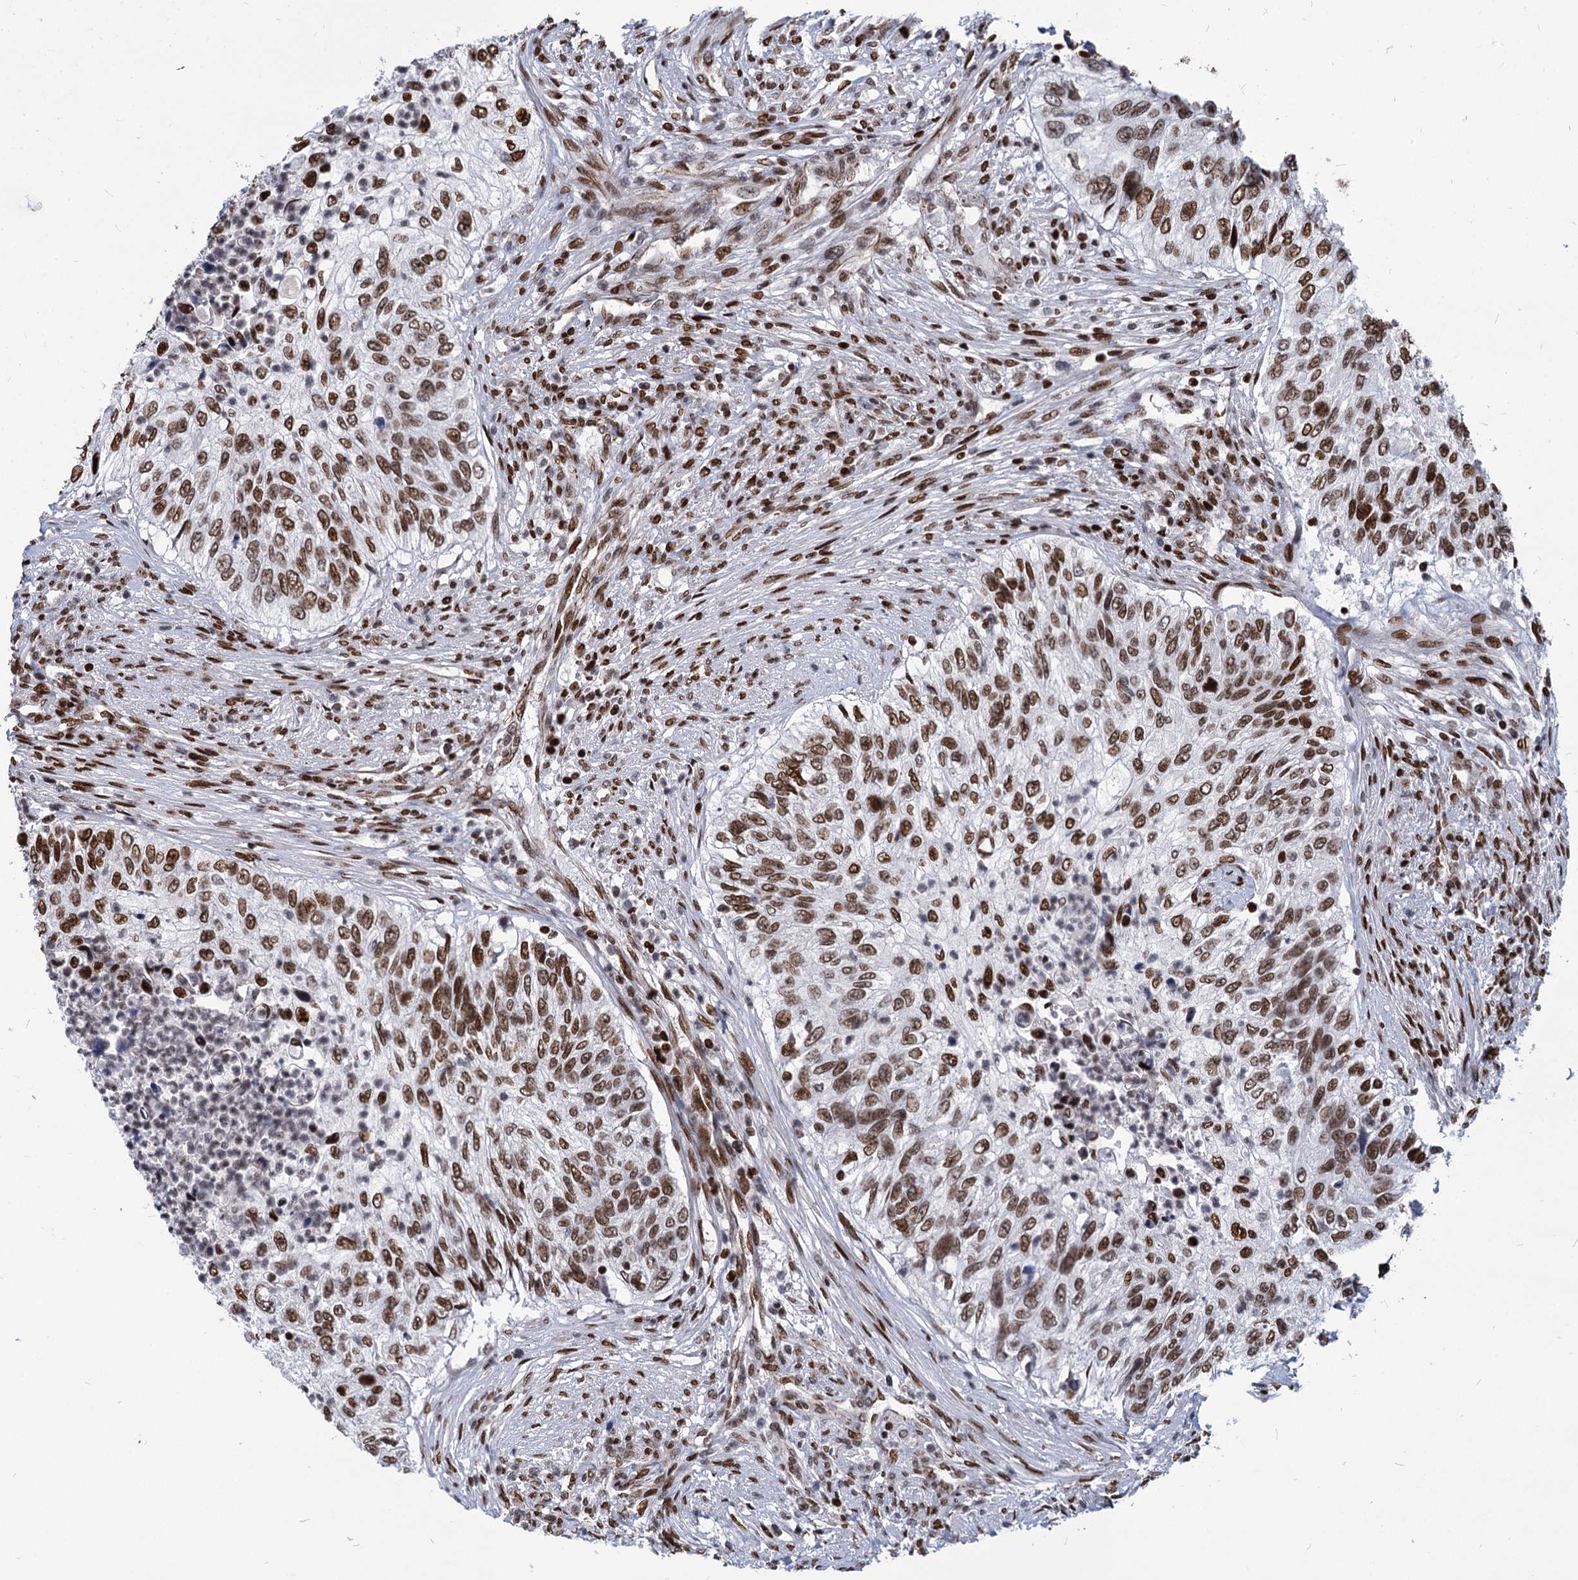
{"staining": {"intensity": "strong", "quantity": ">75%", "location": "nuclear"}, "tissue": "urothelial cancer", "cell_type": "Tumor cells", "image_type": "cancer", "snomed": [{"axis": "morphology", "description": "Urothelial carcinoma, High grade"}, {"axis": "topography", "description": "Urinary bladder"}], "caption": "Immunohistochemical staining of human high-grade urothelial carcinoma shows high levels of strong nuclear positivity in approximately >75% of tumor cells. Immunohistochemistry stains the protein of interest in brown and the nuclei are stained blue.", "gene": "MECP2", "patient": {"sex": "female", "age": 60}}